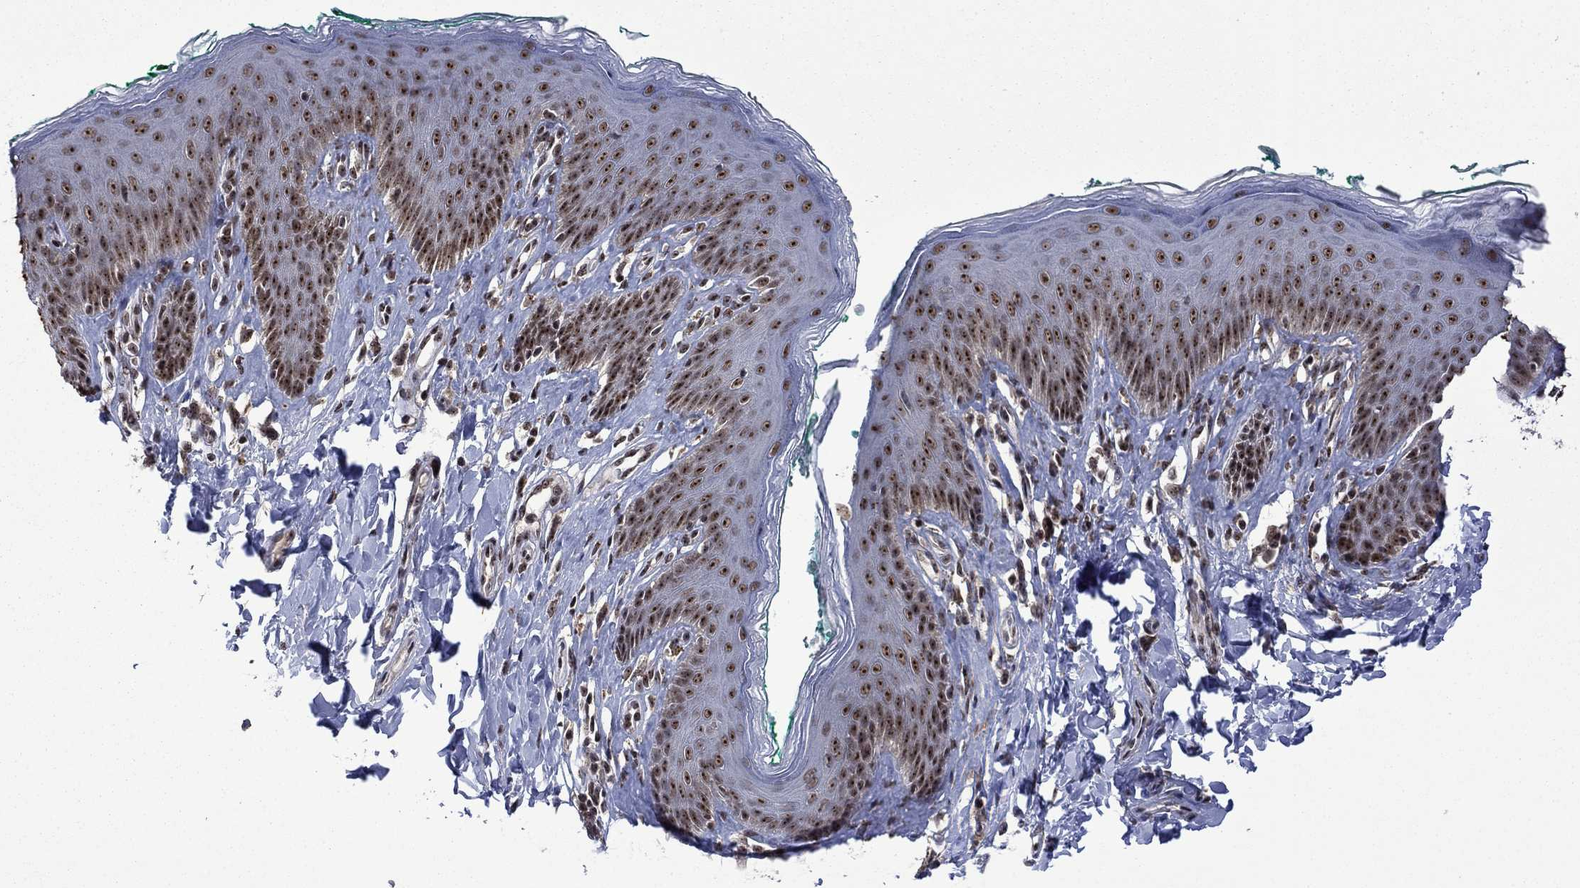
{"staining": {"intensity": "moderate", "quantity": "25%-75%", "location": "nuclear"}, "tissue": "skin", "cell_type": "Epidermal cells", "image_type": "normal", "snomed": [{"axis": "morphology", "description": "Normal tissue, NOS"}, {"axis": "topography", "description": "Vulva"}], "caption": "Immunohistochemical staining of benign skin displays moderate nuclear protein positivity in approximately 25%-75% of epidermal cells.", "gene": "FBLL1", "patient": {"sex": "female", "age": 66}}